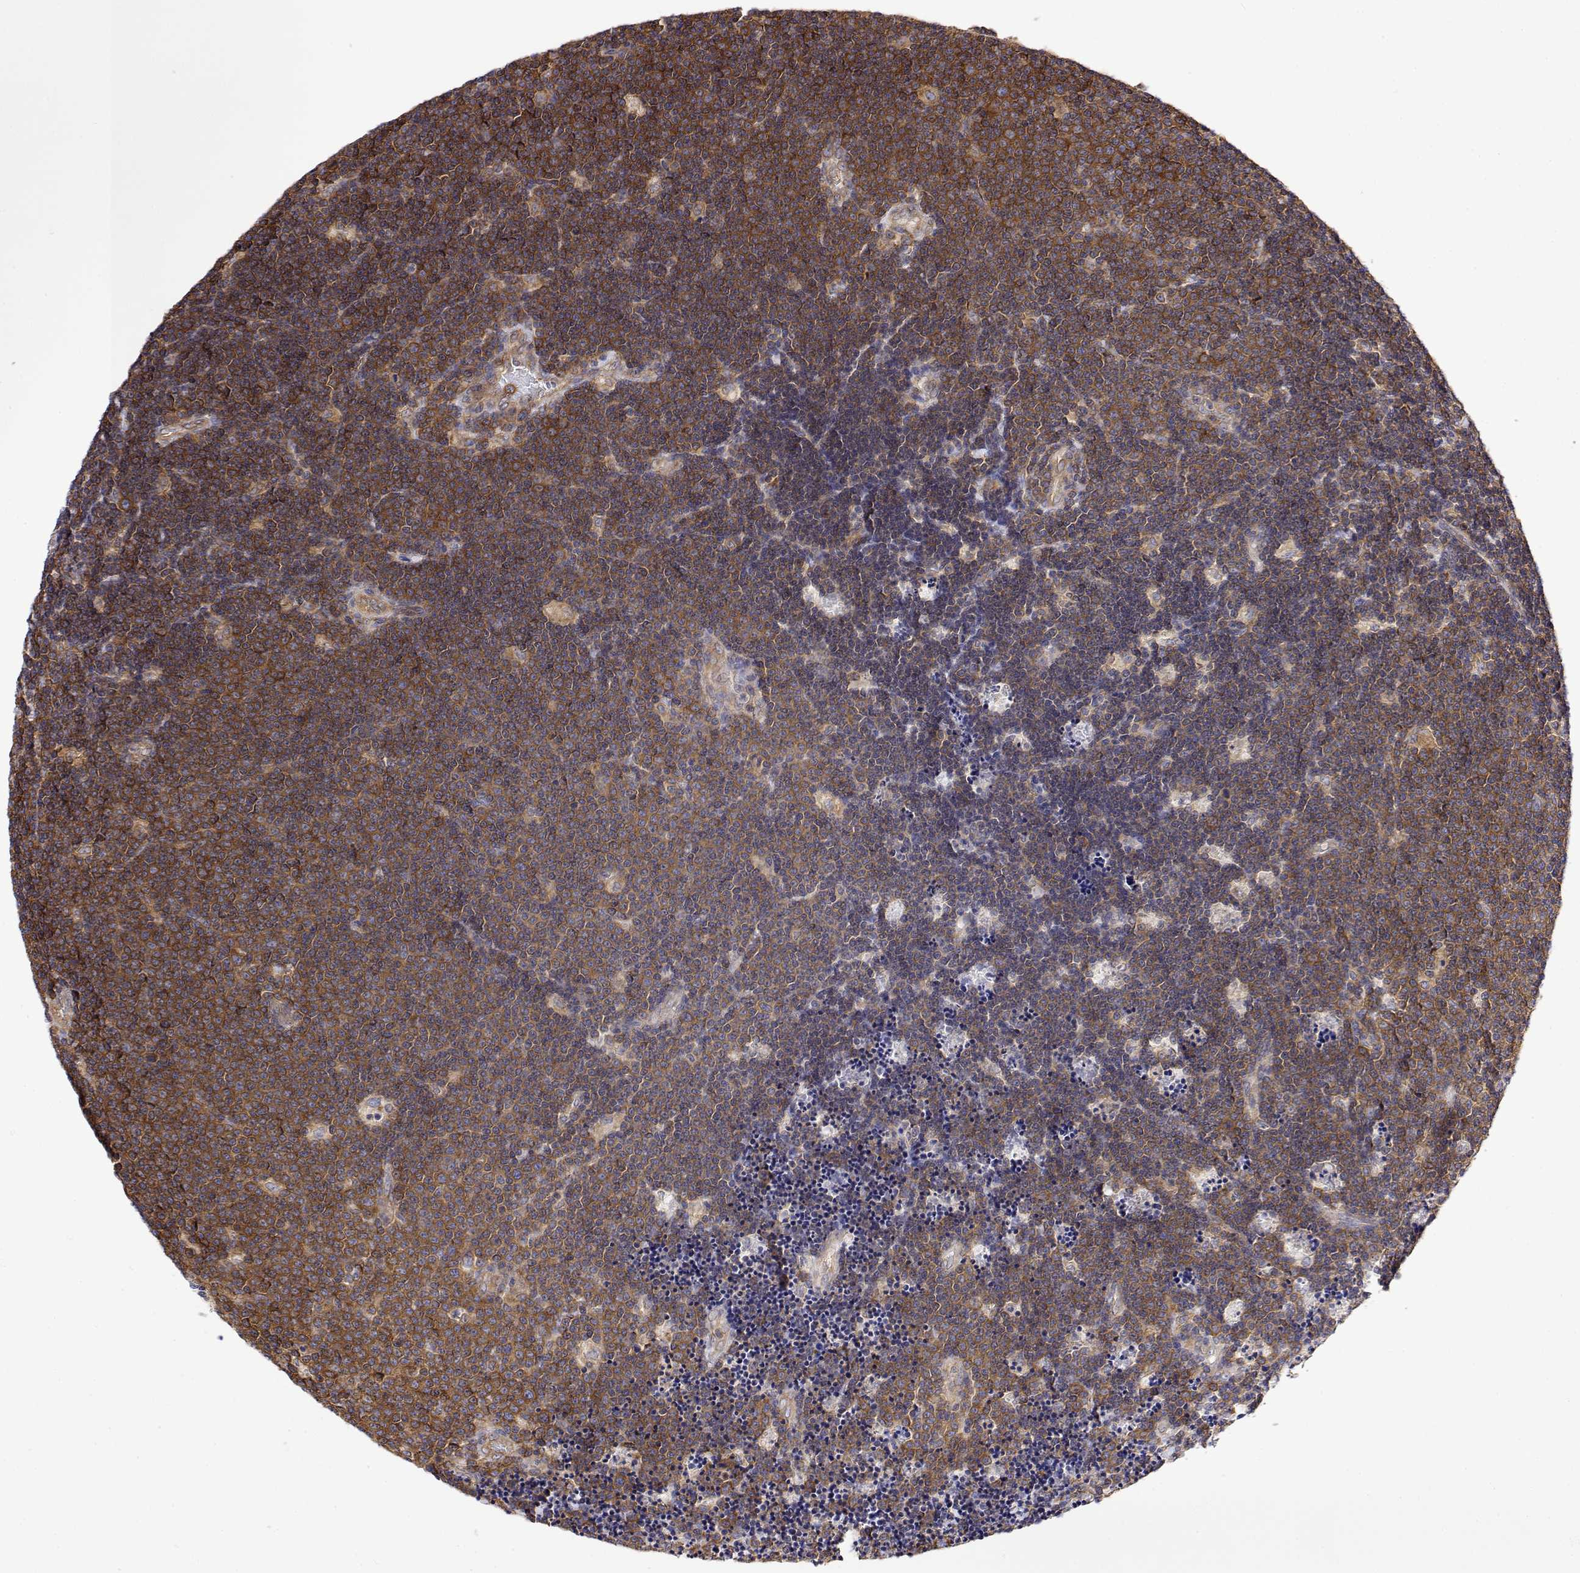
{"staining": {"intensity": "strong", "quantity": ">75%", "location": "cytoplasmic/membranous"}, "tissue": "lymphoma", "cell_type": "Tumor cells", "image_type": "cancer", "snomed": [{"axis": "morphology", "description": "Malignant lymphoma, non-Hodgkin's type, Low grade"}, {"axis": "topography", "description": "Brain"}], "caption": "The histopathology image demonstrates a brown stain indicating the presence of a protein in the cytoplasmic/membranous of tumor cells in low-grade malignant lymphoma, non-Hodgkin's type. (DAB (3,3'-diaminobenzidine) IHC, brown staining for protein, blue staining for nuclei).", "gene": "EEF1G", "patient": {"sex": "female", "age": 66}}